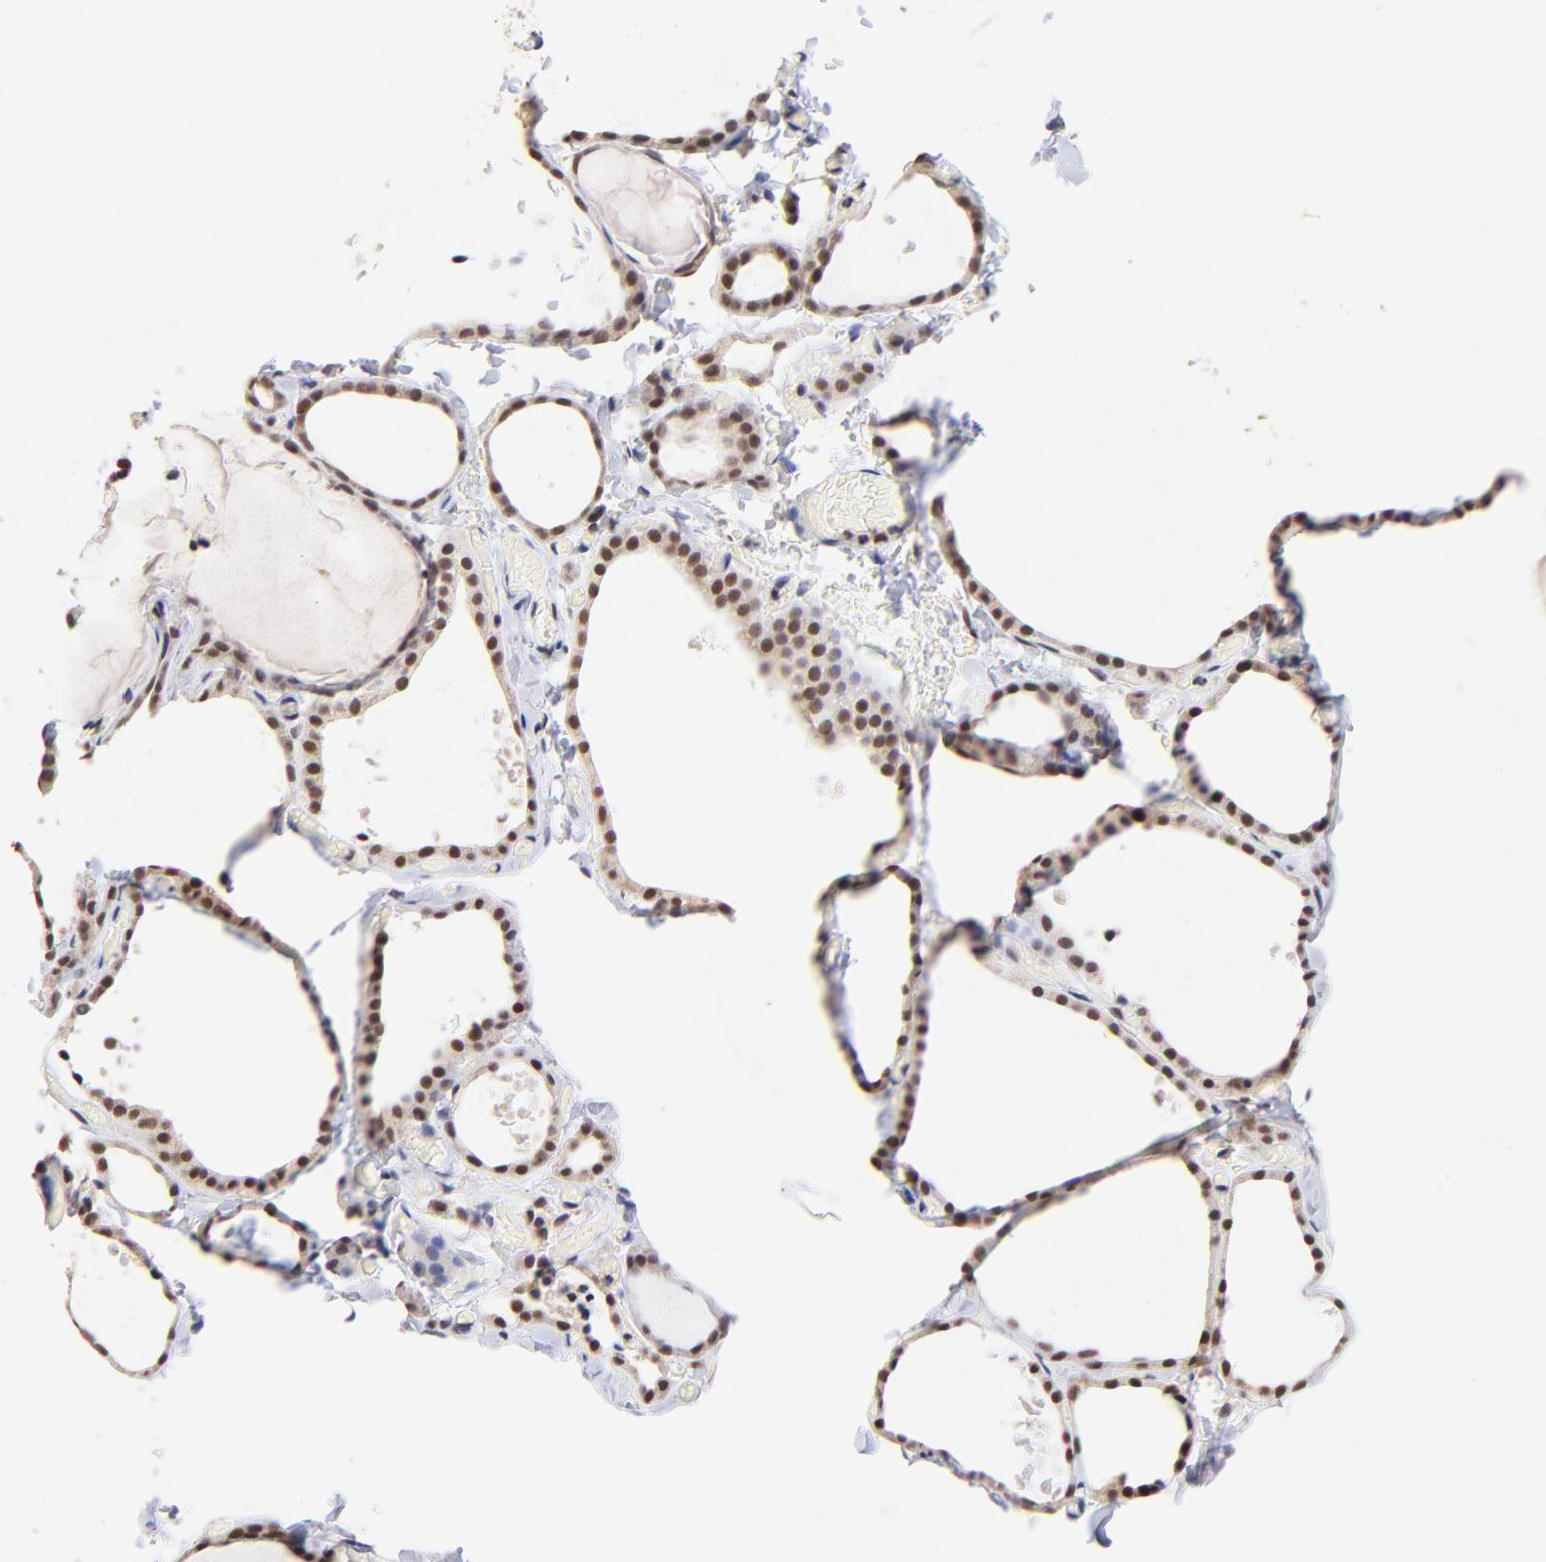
{"staining": {"intensity": "moderate", "quantity": ">75%", "location": "nuclear"}, "tissue": "thyroid gland", "cell_type": "Glandular cells", "image_type": "normal", "snomed": [{"axis": "morphology", "description": "Normal tissue, NOS"}, {"axis": "topography", "description": "Thyroid gland"}], "caption": "Normal thyroid gland was stained to show a protein in brown. There is medium levels of moderate nuclear staining in about >75% of glandular cells.", "gene": "ZNF670", "patient": {"sex": "female", "age": 22}}